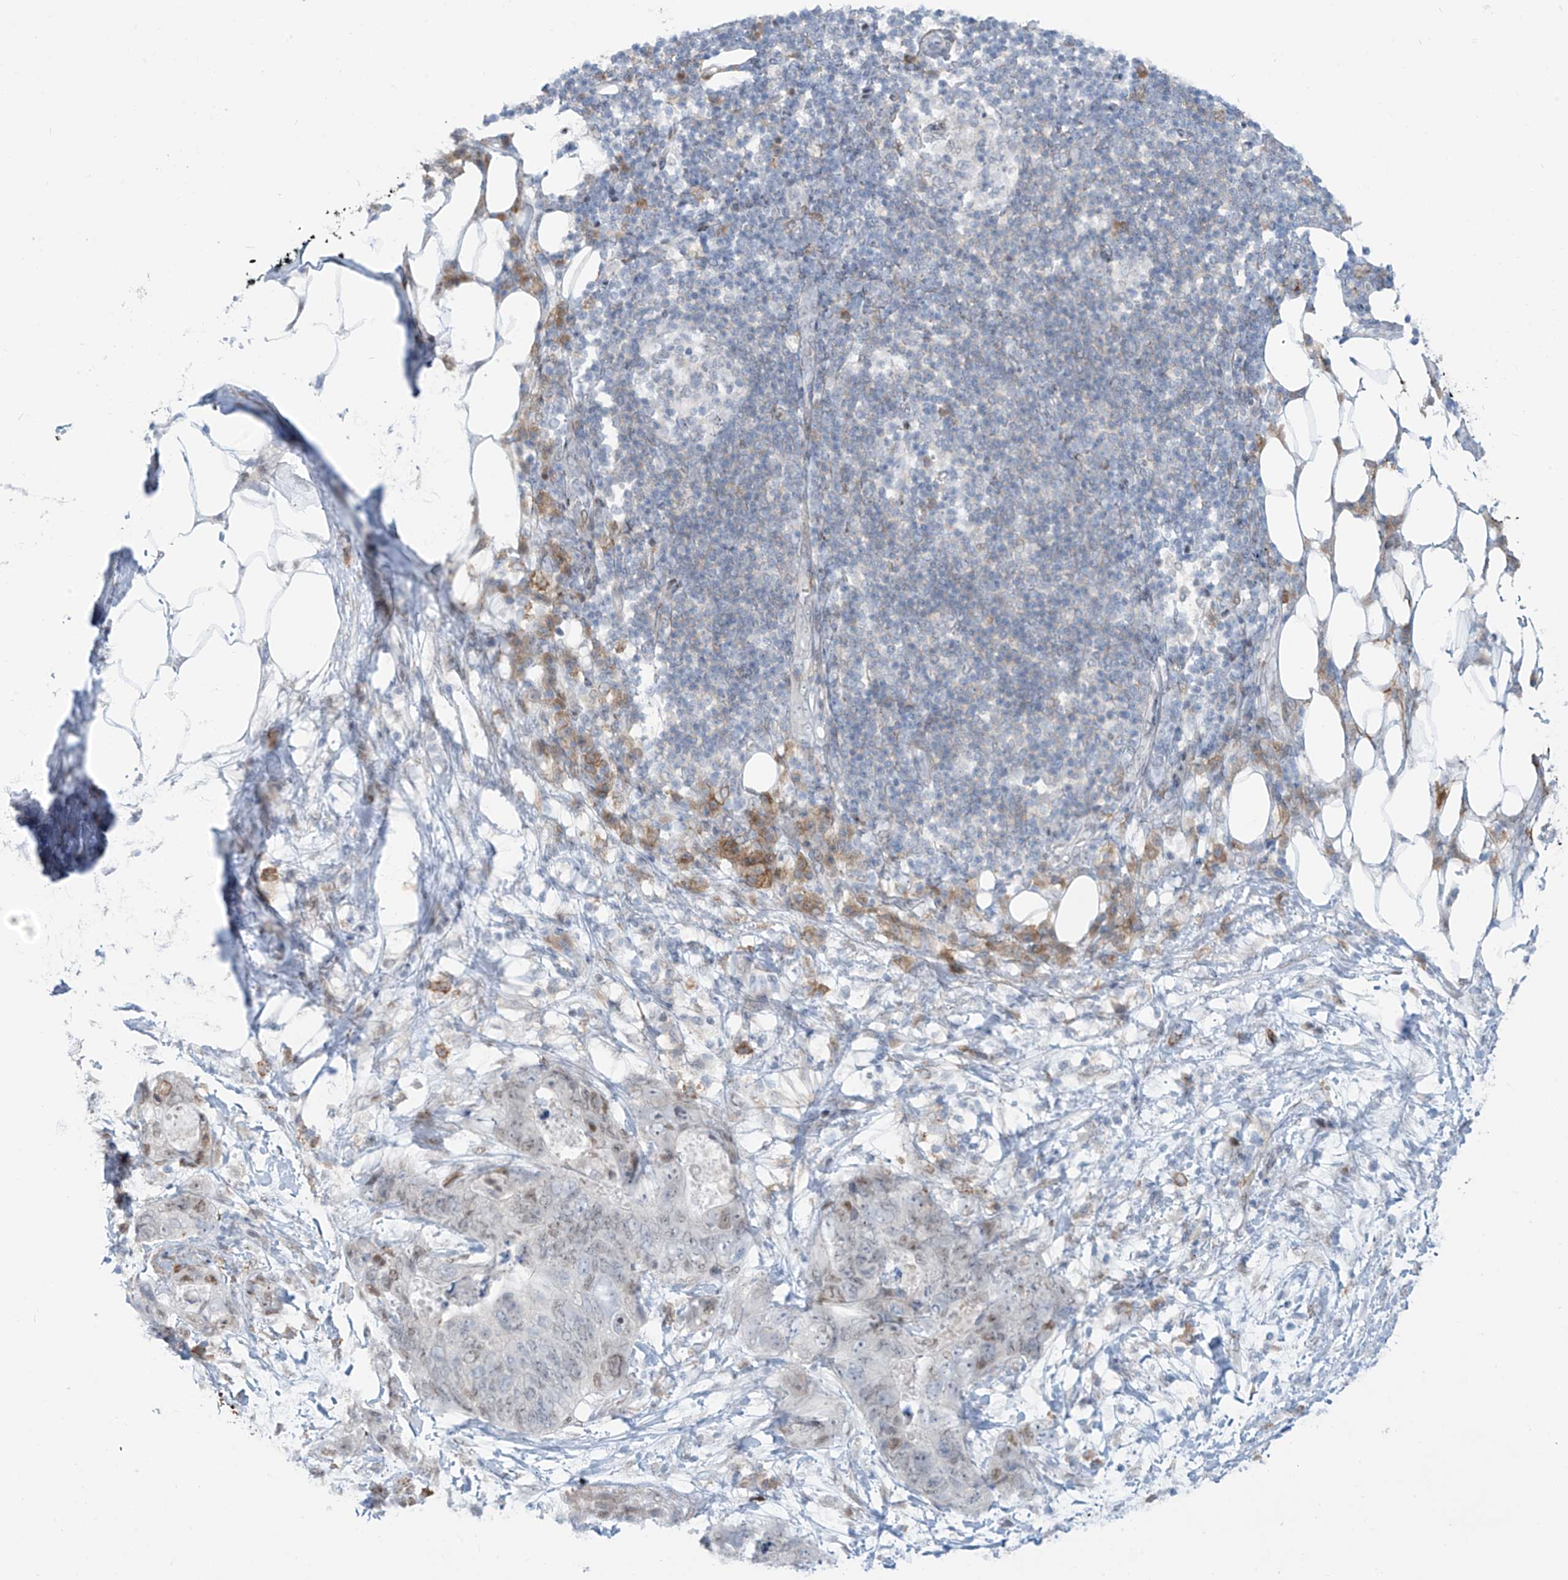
{"staining": {"intensity": "negative", "quantity": "none", "location": "none"}, "tissue": "stomach cancer", "cell_type": "Tumor cells", "image_type": "cancer", "snomed": [{"axis": "morphology", "description": "Adenocarcinoma, NOS"}, {"axis": "topography", "description": "Stomach"}], "caption": "Tumor cells are negative for brown protein staining in adenocarcinoma (stomach).", "gene": "LIN9", "patient": {"sex": "female", "age": 89}}